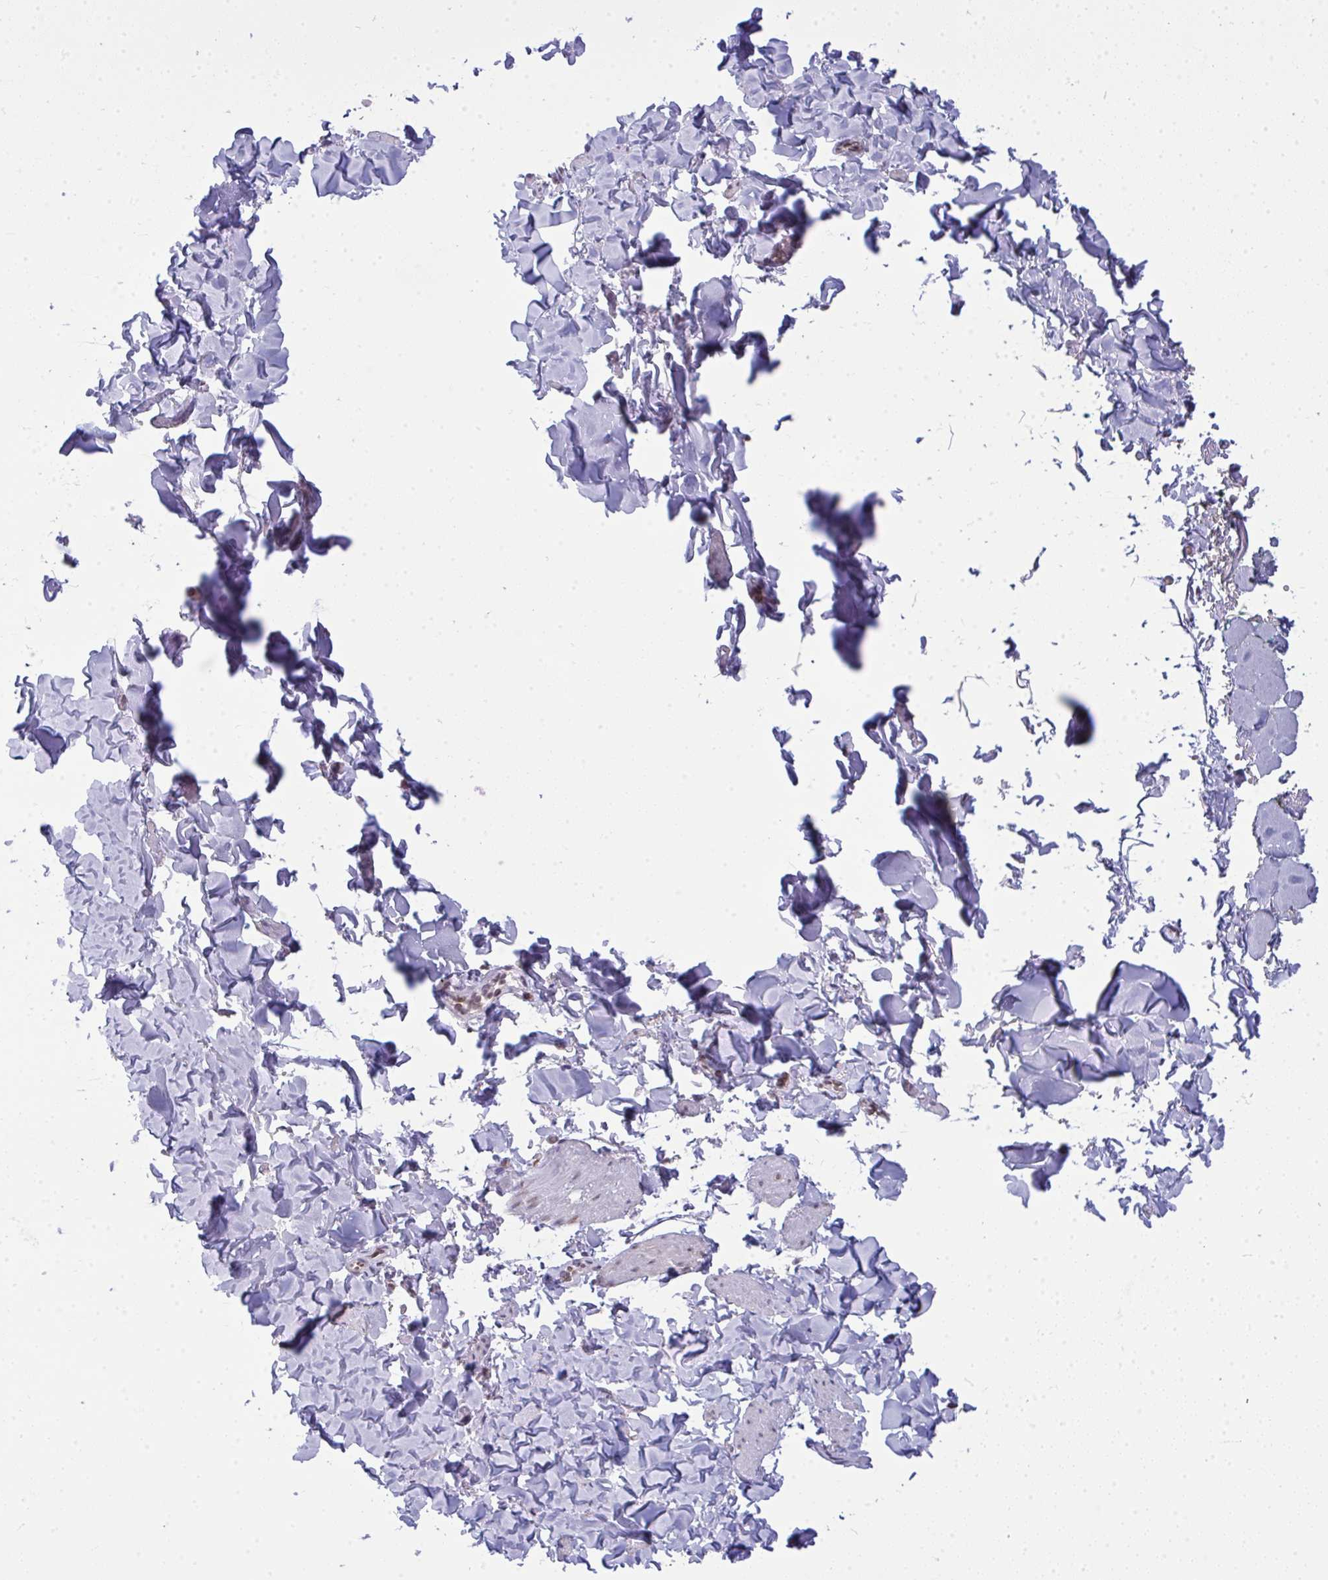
{"staining": {"intensity": "negative", "quantity": "none", "location": "none"}, "tissue": "soft tissue", "cell_type": "Fibroblasts", "image_type": "normal", "snomed": [{"axis": "morphology", "description": "Normal tissue, NOS"}, {"axis": "topography", "description": "Vulva"}, {"axis": "topography", "description": "Peripheral nerve tissue"}], "caption": "High power microscopy histopathology image of an immunohistochemistry micrograph of unremarkable soft tissue, revealing no significant expression in fibroblasts.", "gene": "LMNB2", "patient": {"sex": "female", "age": 66}}